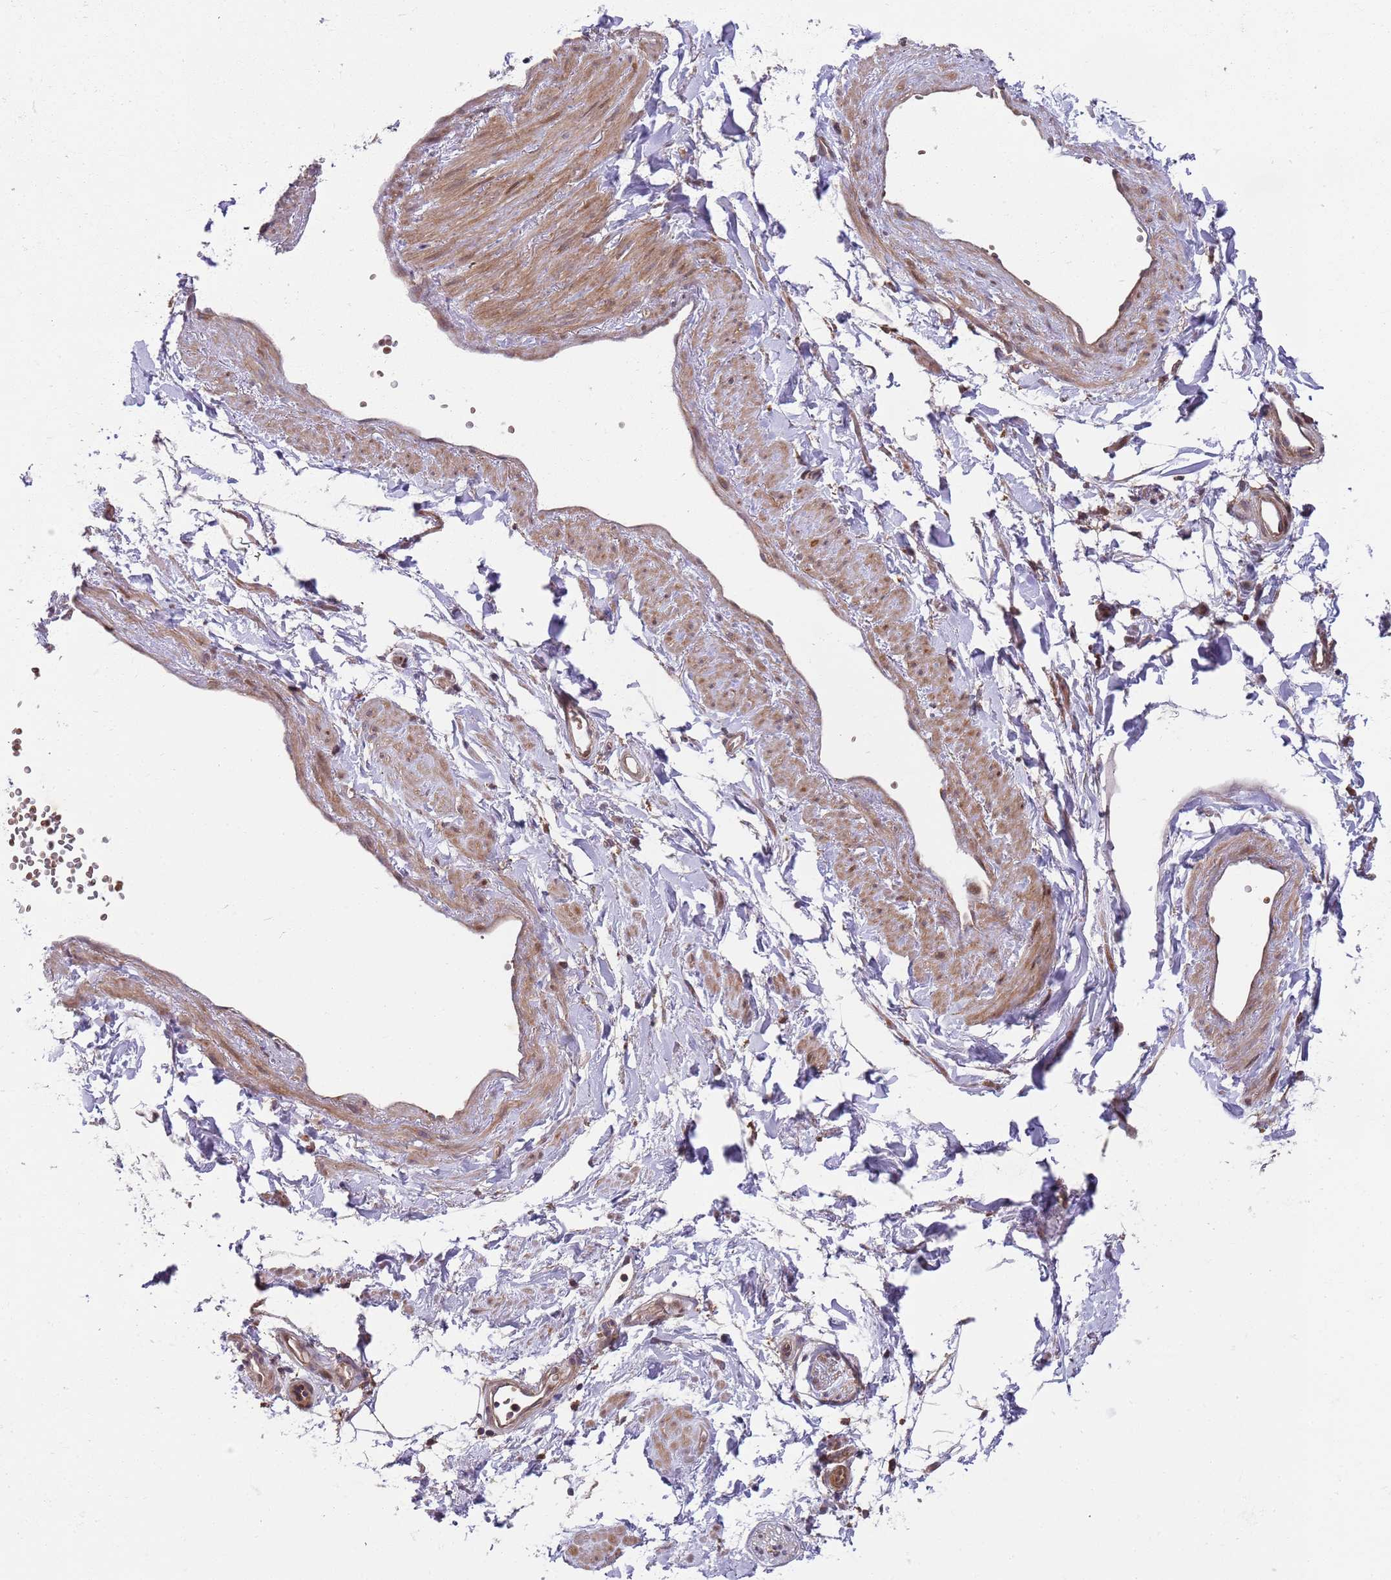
{"staining": {"intensity": "negative", "quantity": "none", "location": "none"}, "tissue": "adipose tissue", "cell_type": "Adipocytes", "image_type": "normal", "snomed": [{"axis": "morphology", "description": "Normal tissue, NOS"}, {"axis": "topography", "description": "Soft tissue"}, {"axis": "topography", "description": "Adipose tissue"}, {"axis": "topography", "description": "Vascular tissue"}, {"axis": "topography", "description": "Peripheral nerve tissue"}], "caption": "This is an IHC image of benign human adipose tissue. There is no staining in adipocytes.", "gene": "GGA1", "patient": {"sex": "male", "age": 74}}